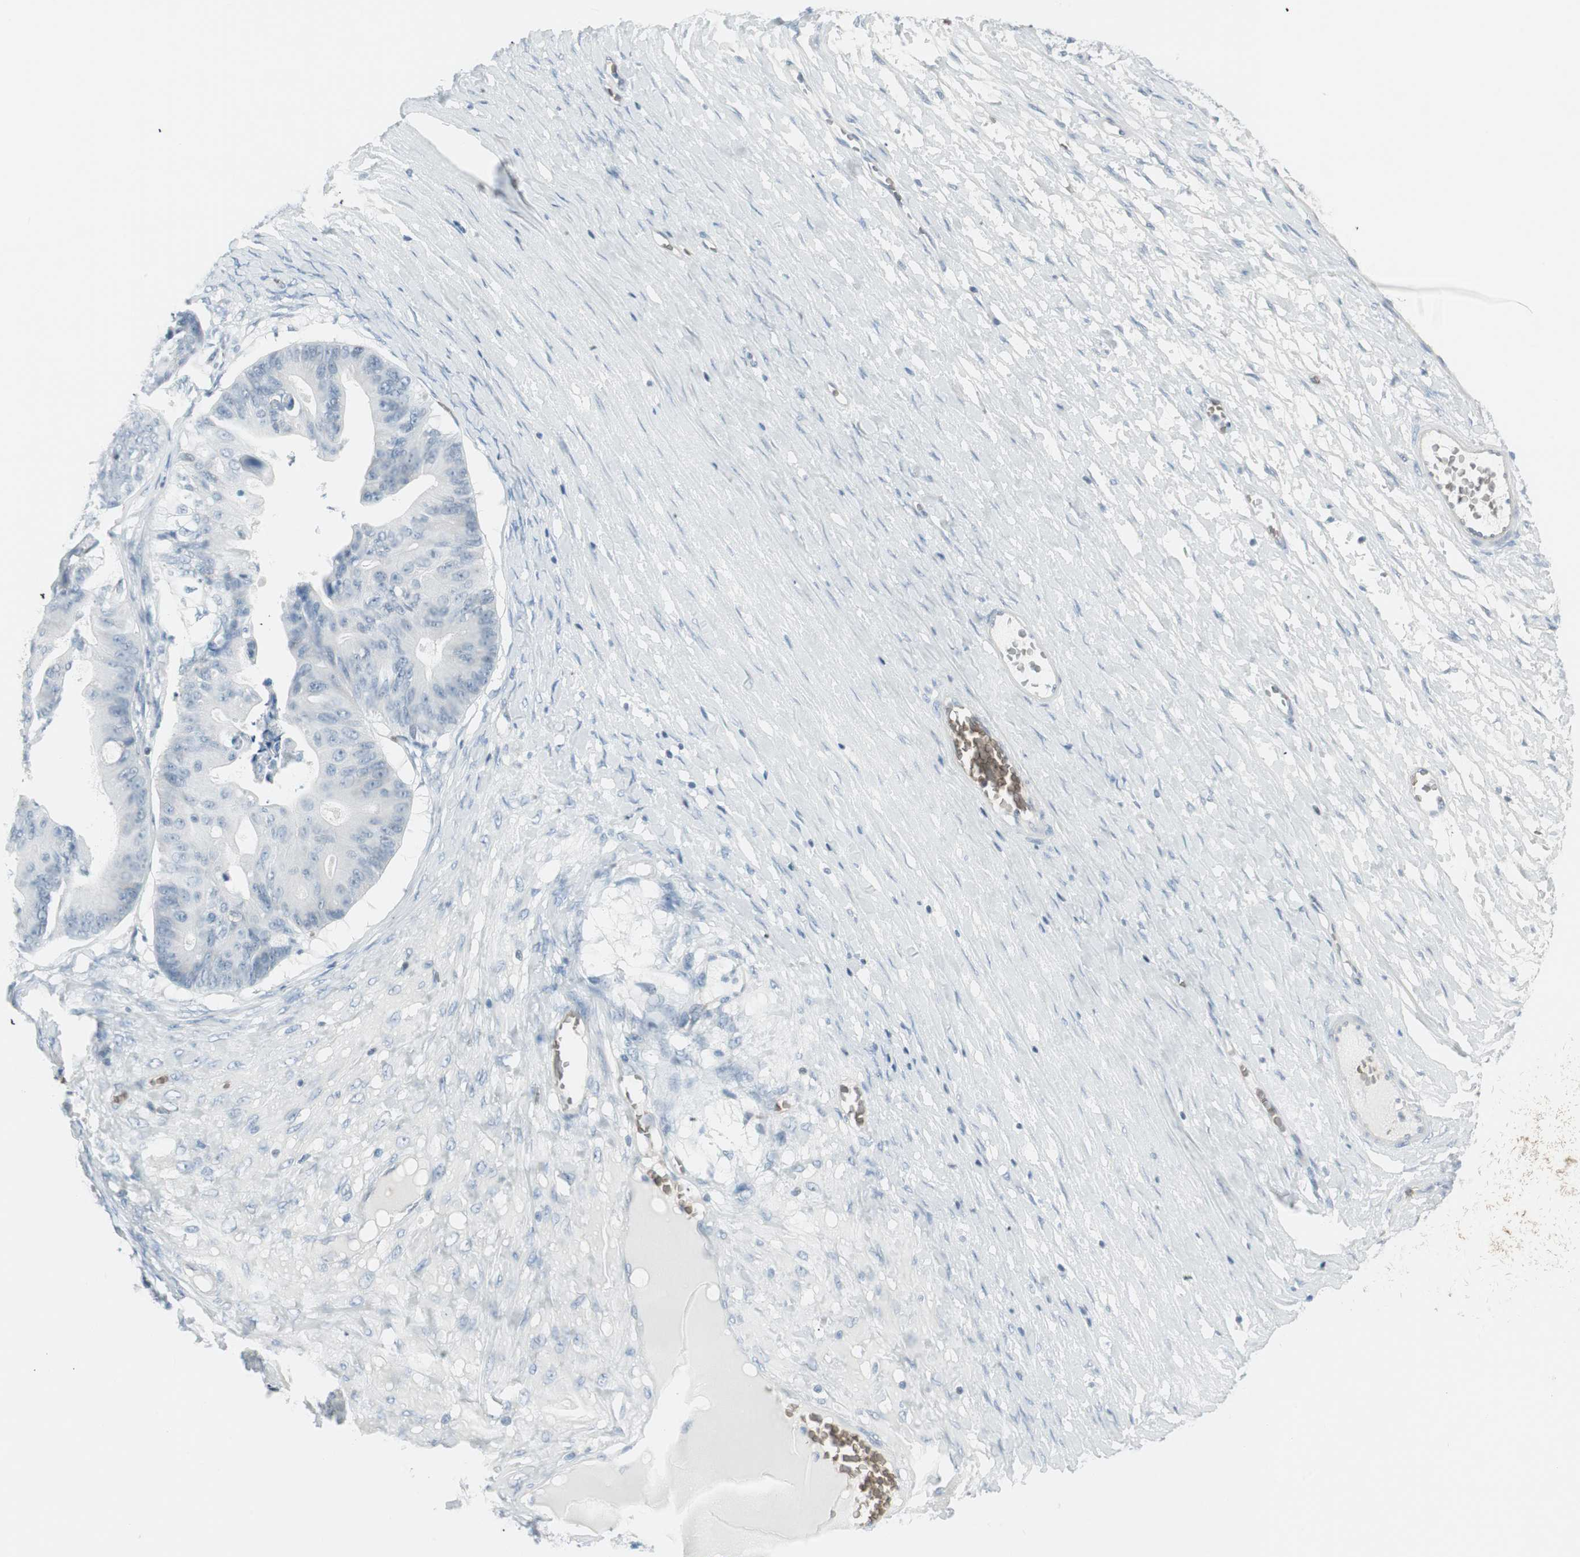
{"staining": {"intensity": "negative", "quantity": "none", "location": "none"}, "tissue": "ovarian cancer", "cell_type": "Tumor cells", "image_type": "cancer", "snomed": [{"axis": "morphology", "description": "Cystadenocarcinoma, mucinous, NOS"}, {"axis": "topography", "description": "Ovary"}], "caption": "A high-resolution histopathology image shows IHC staining of mucinous cystadenocarcinoma (ovarian), which shows no significant positivity in tumor cells.", "gene": "MAP4K1", "patient": {"sex": "female", "age": 37}}